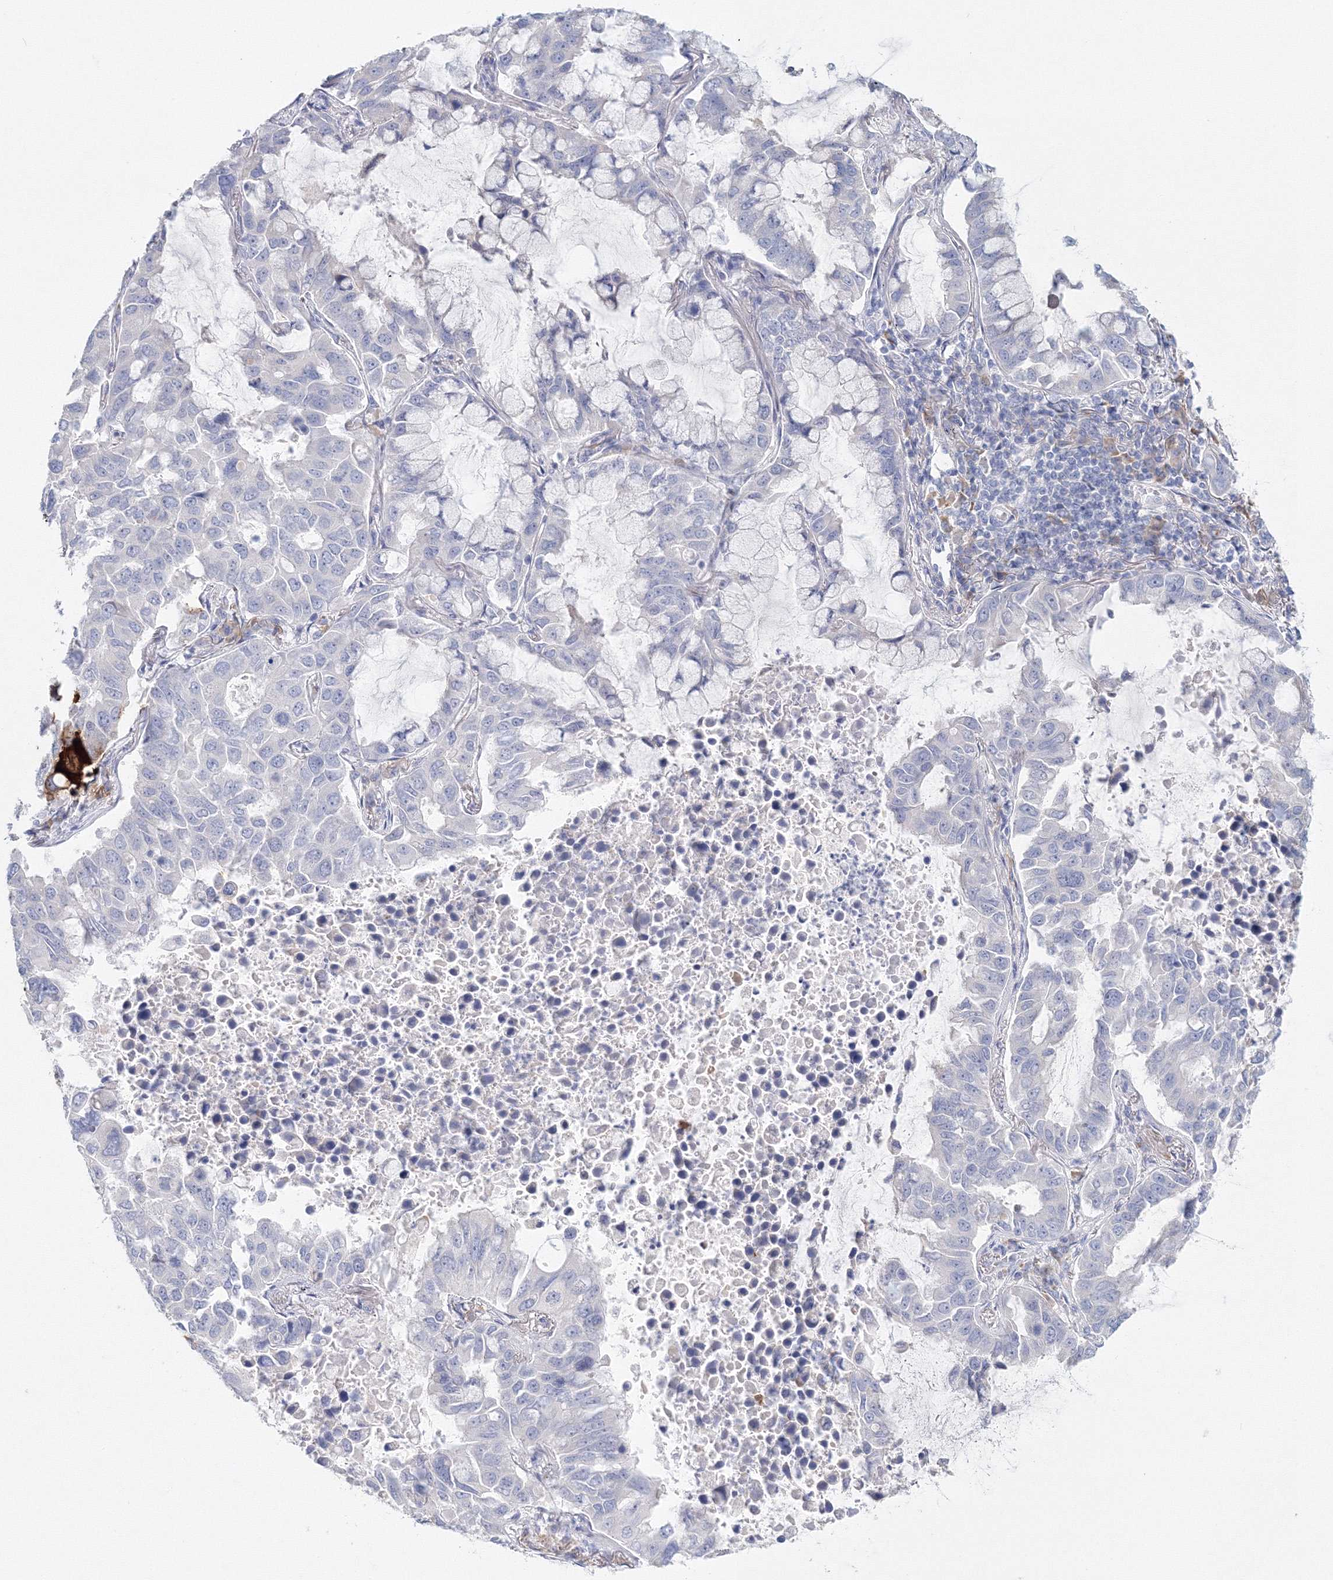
{"staining": {"intensity": "negative", "quantity": "none", "location": "none"}, "tissue": "lung cancer", "cell_type": "Tumor cells", "image_type": "cancer", "snomed": [{"axis": "morphology", "description": "Adenocarcinoma, NOS"}, {"axis": "topography", "description": "Lung"}], "caption": "There is no significant staining in tumor cells of lung cancer. Brightfield microscopy of immunohistochemistry stained with DAB (brown) and hematoxylin (blue), captured at high magnification.", "gene": "VSIG1", "patient": {"sex": "male", "age": 64}}